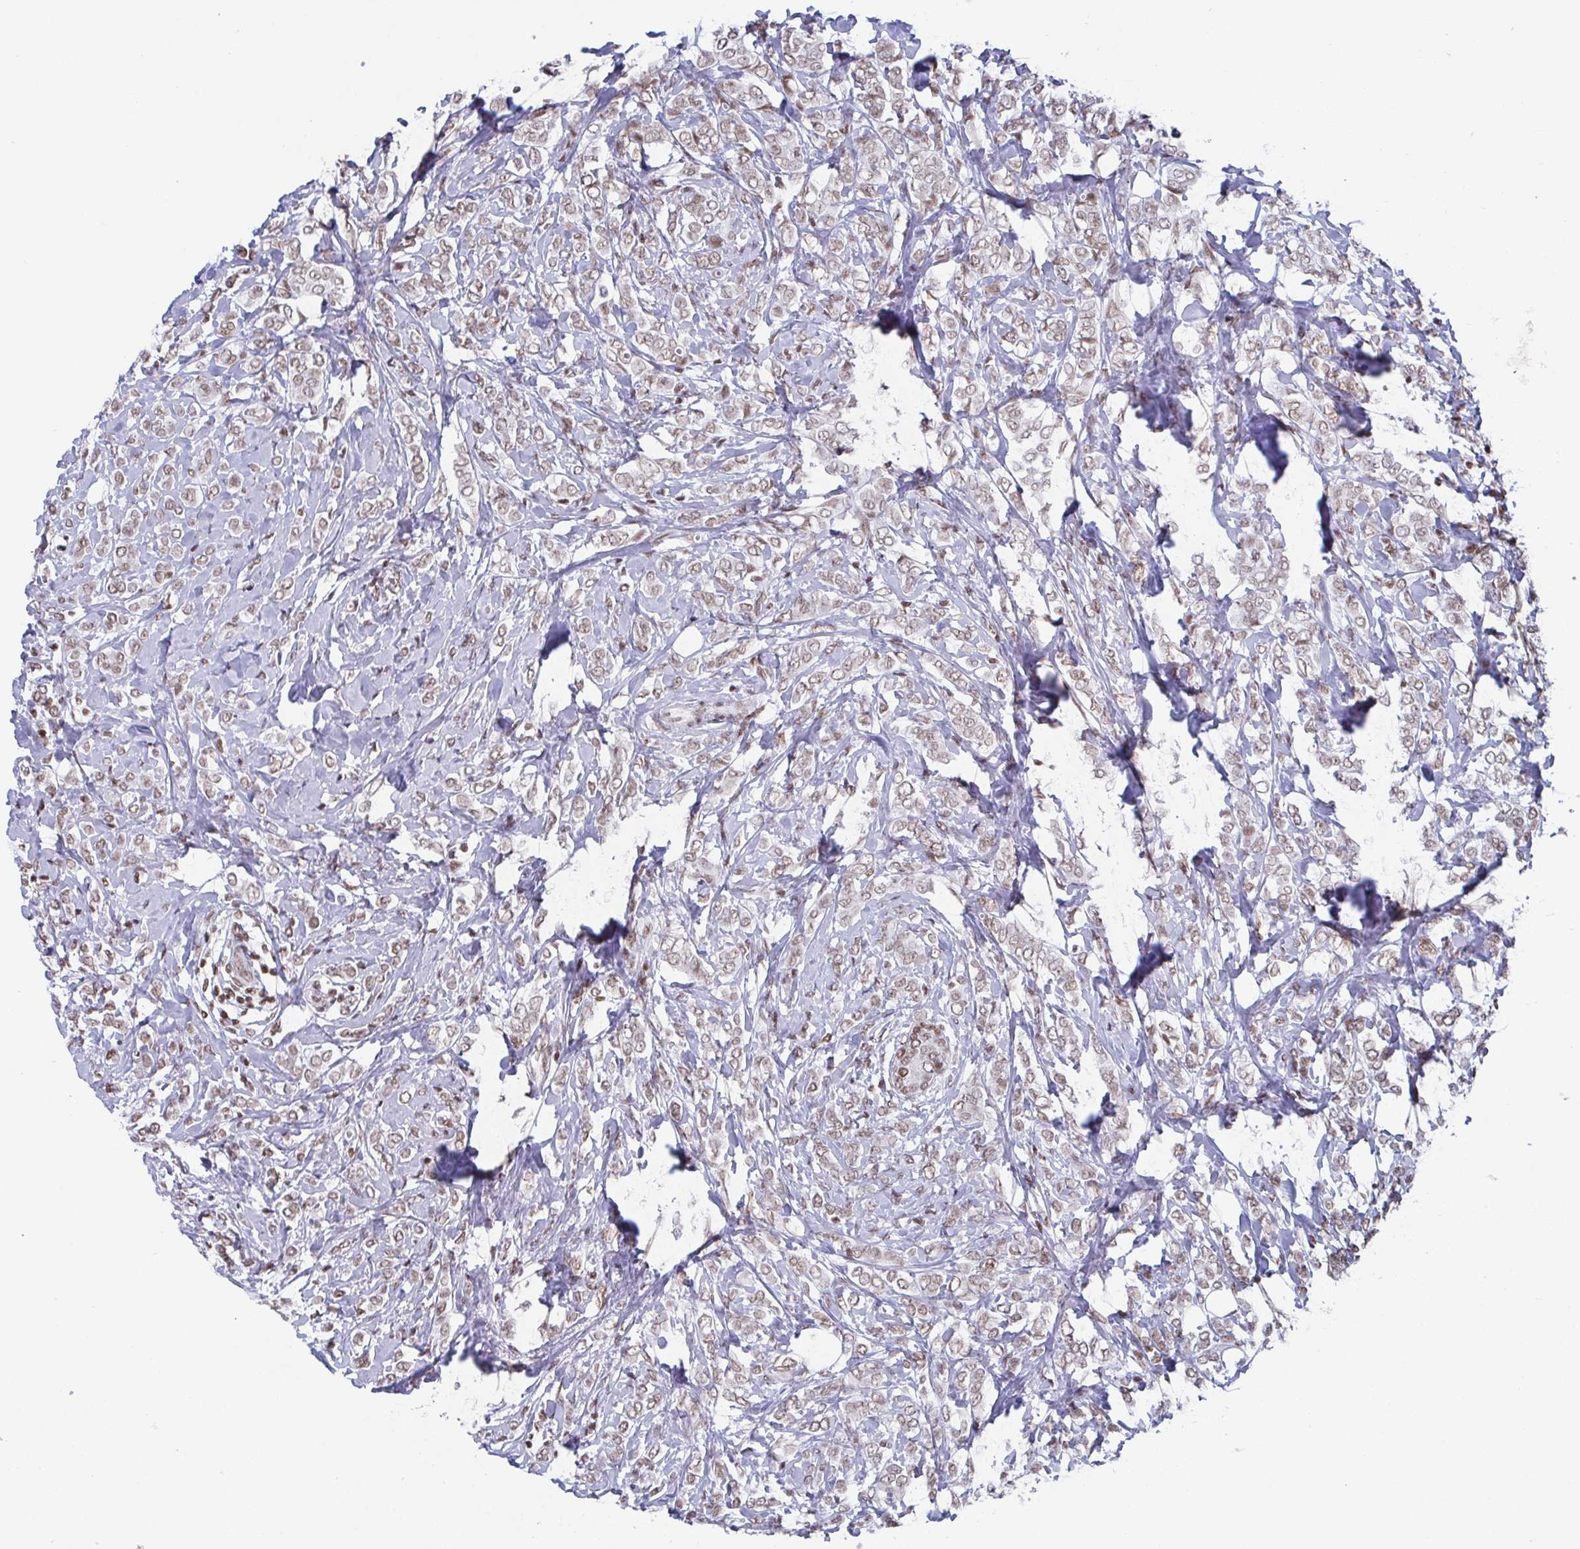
{"staining": {"intensity": "weak", "quantity": ">75%", "location": "nuclear"}, "tissue": "breast cancer", "cell_type": "Tumor cells", "image_type": "cancer", "snomed": [{"axis": "morphology", "description": "Lobular carcinoma"}, {"axis": "topography", "description": "Breast"}], "caption": "Lobular carcinoma (breast) stained with a protein marker exhibits weak staining in tumor cells.", "gene": "CTCF", "patient": {"sex": "female", "age": 49}}